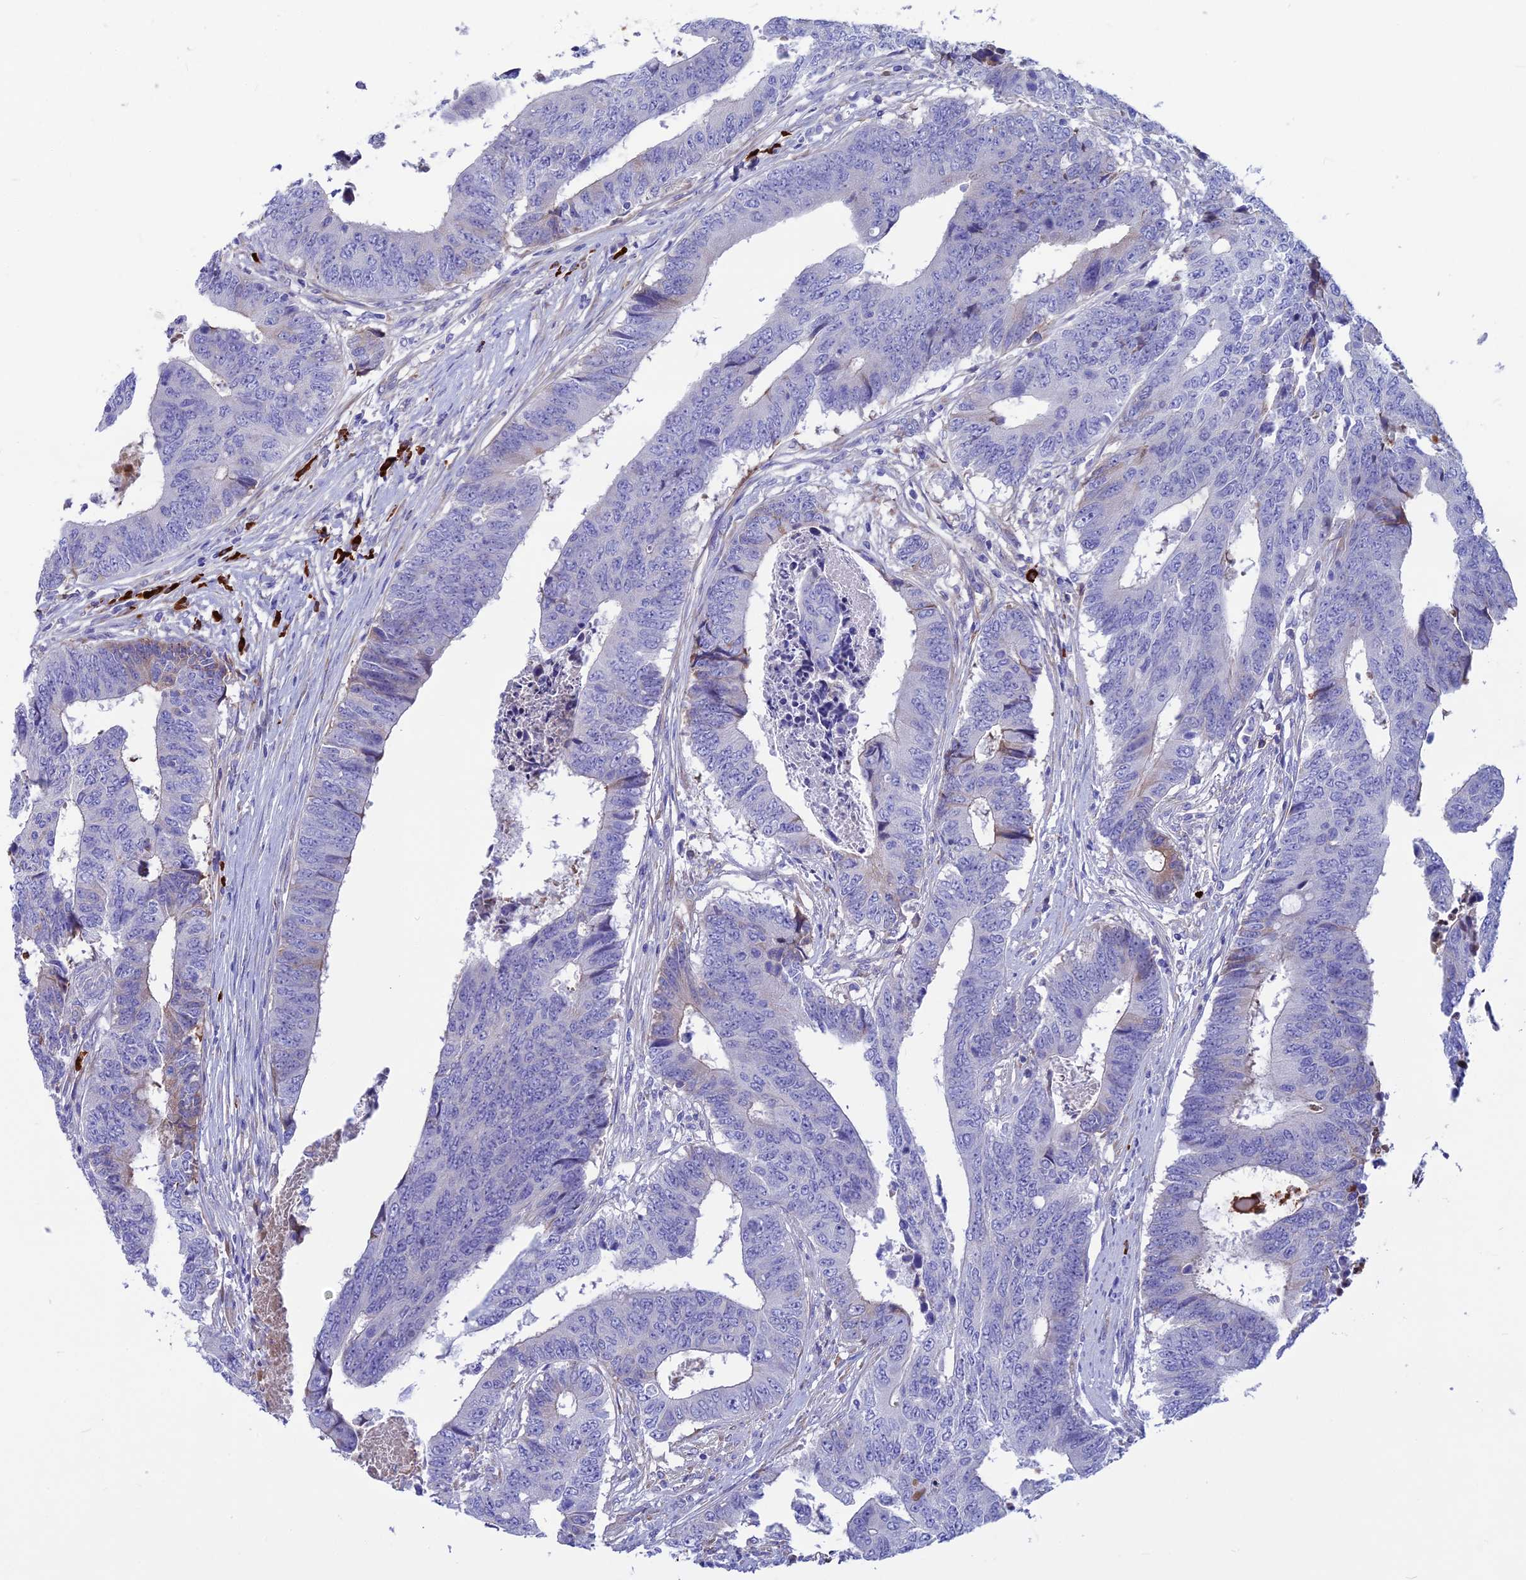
{"staining": {"intensity": "negative", "quantity": "none", "location": "none"}, "tissue": "colorectal cancer", "cell_type": "Tumor cells", "image_type": "cancer", "snomed": [{"axis": "morphology", "description": "Adenocarcinoma, NOS"}, {"axis": "topography", "description": "Rectum"}], "caption": "IHC micrograph of human adenocarcinoma (colorectal) stained for a protein (brown), which exhibits no expression in tumor cells. (DAB (3,3'-diaminobenzidine) immunohistochemistry with hematoxylin counter stain).", "gene": "SNAP91", "patient": {"sex": "male", "age": 84}}